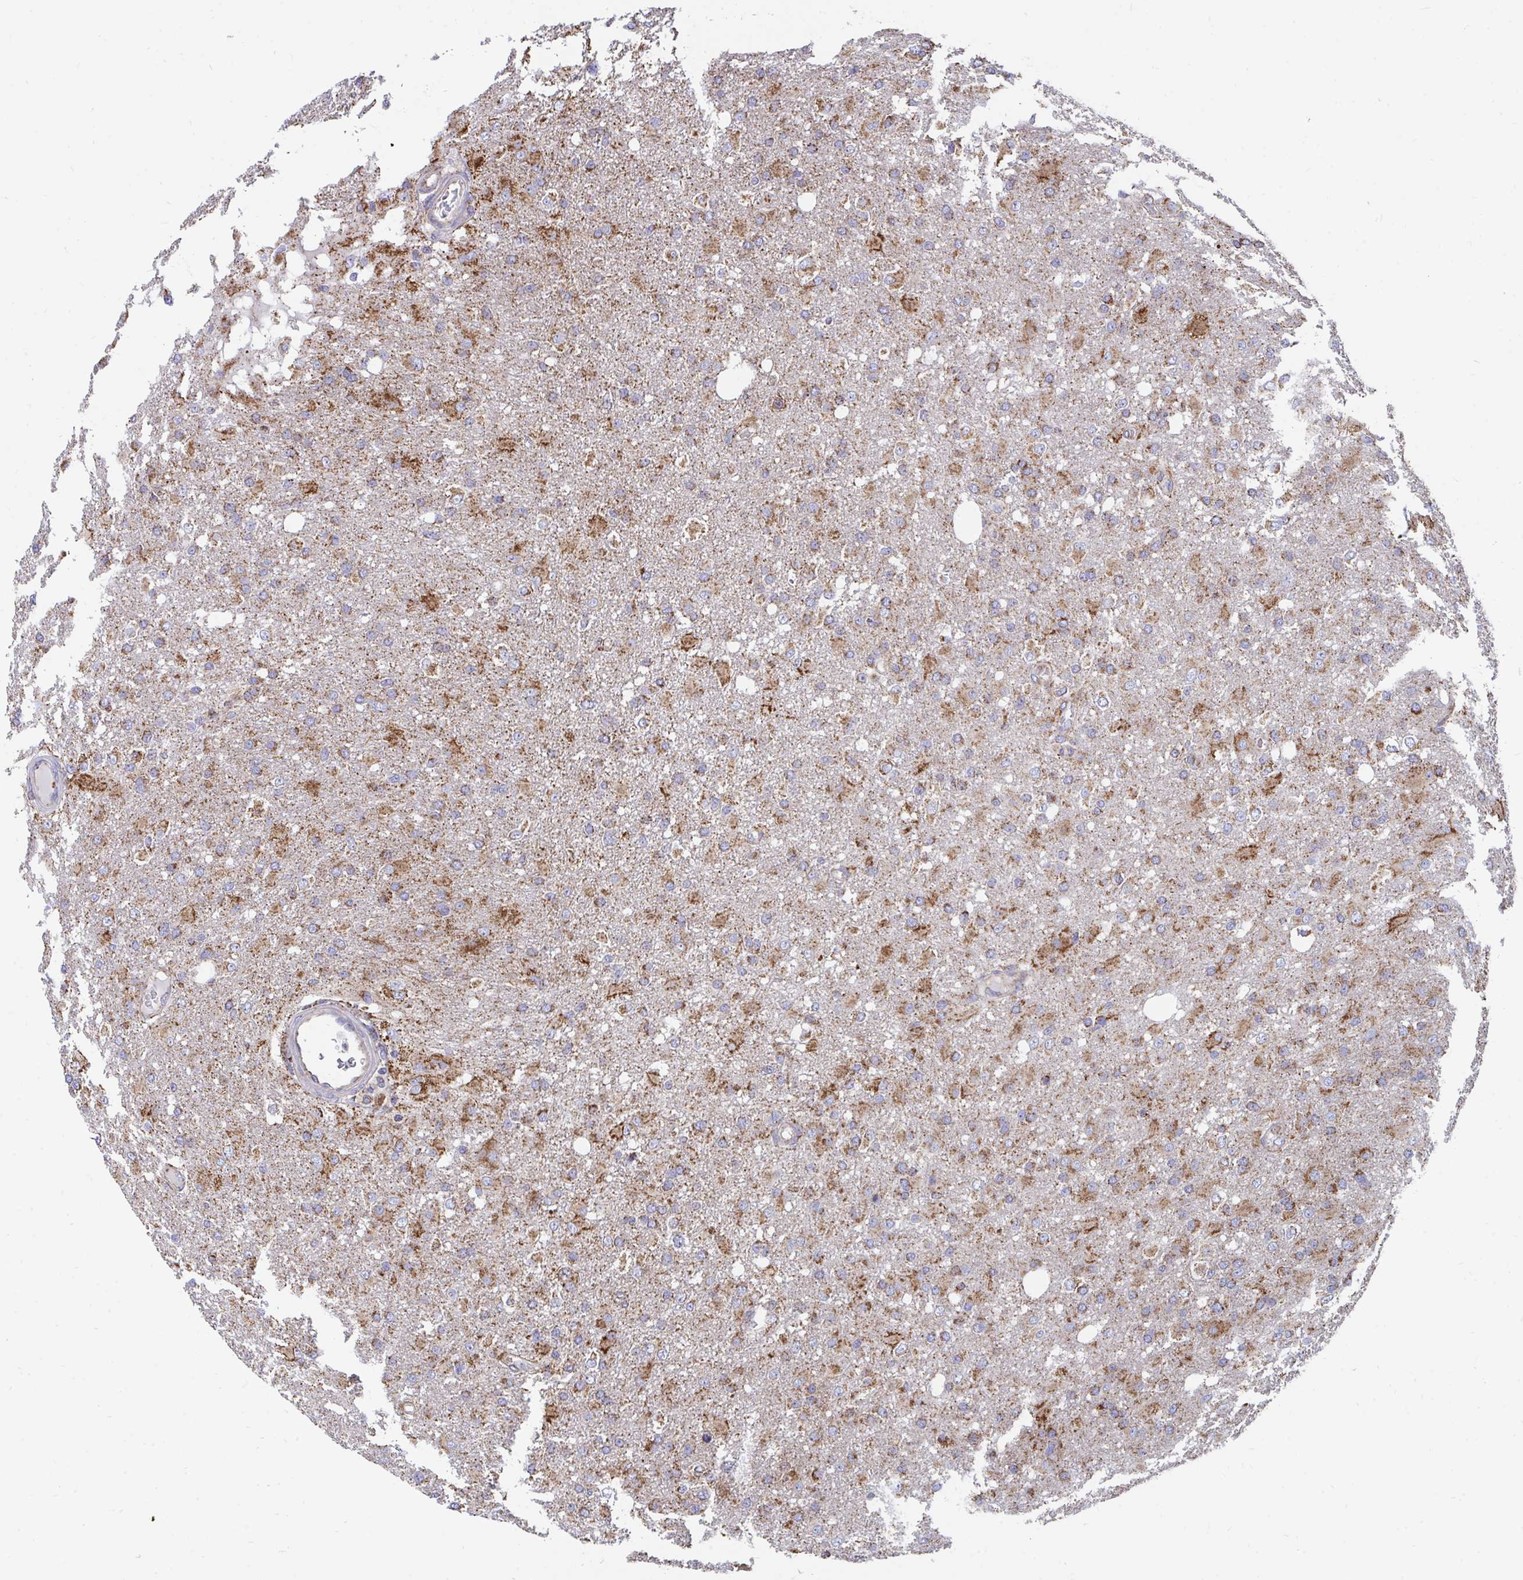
{"staining": {"intensity": "strong", "quantity": "25%-75%", "location": "cytoplasmic/membranous"}, "tissue": "glioma", "cell_type": "Tumor cells", "image_type": "cancer", "snomed": [{"axis": "morphology", "description": "Glioma, malignant, High grade"}, {"axis": "topography", "description": "Brain"}], "caption": "Immunohistochemical staining of malignant glioma (high-grade) displays strong cytoplasmic/membranous protein positivity in about 25%-75% of tumor cells.", "gene": "PC", "patient": {"sex": "male", "age": 53}}